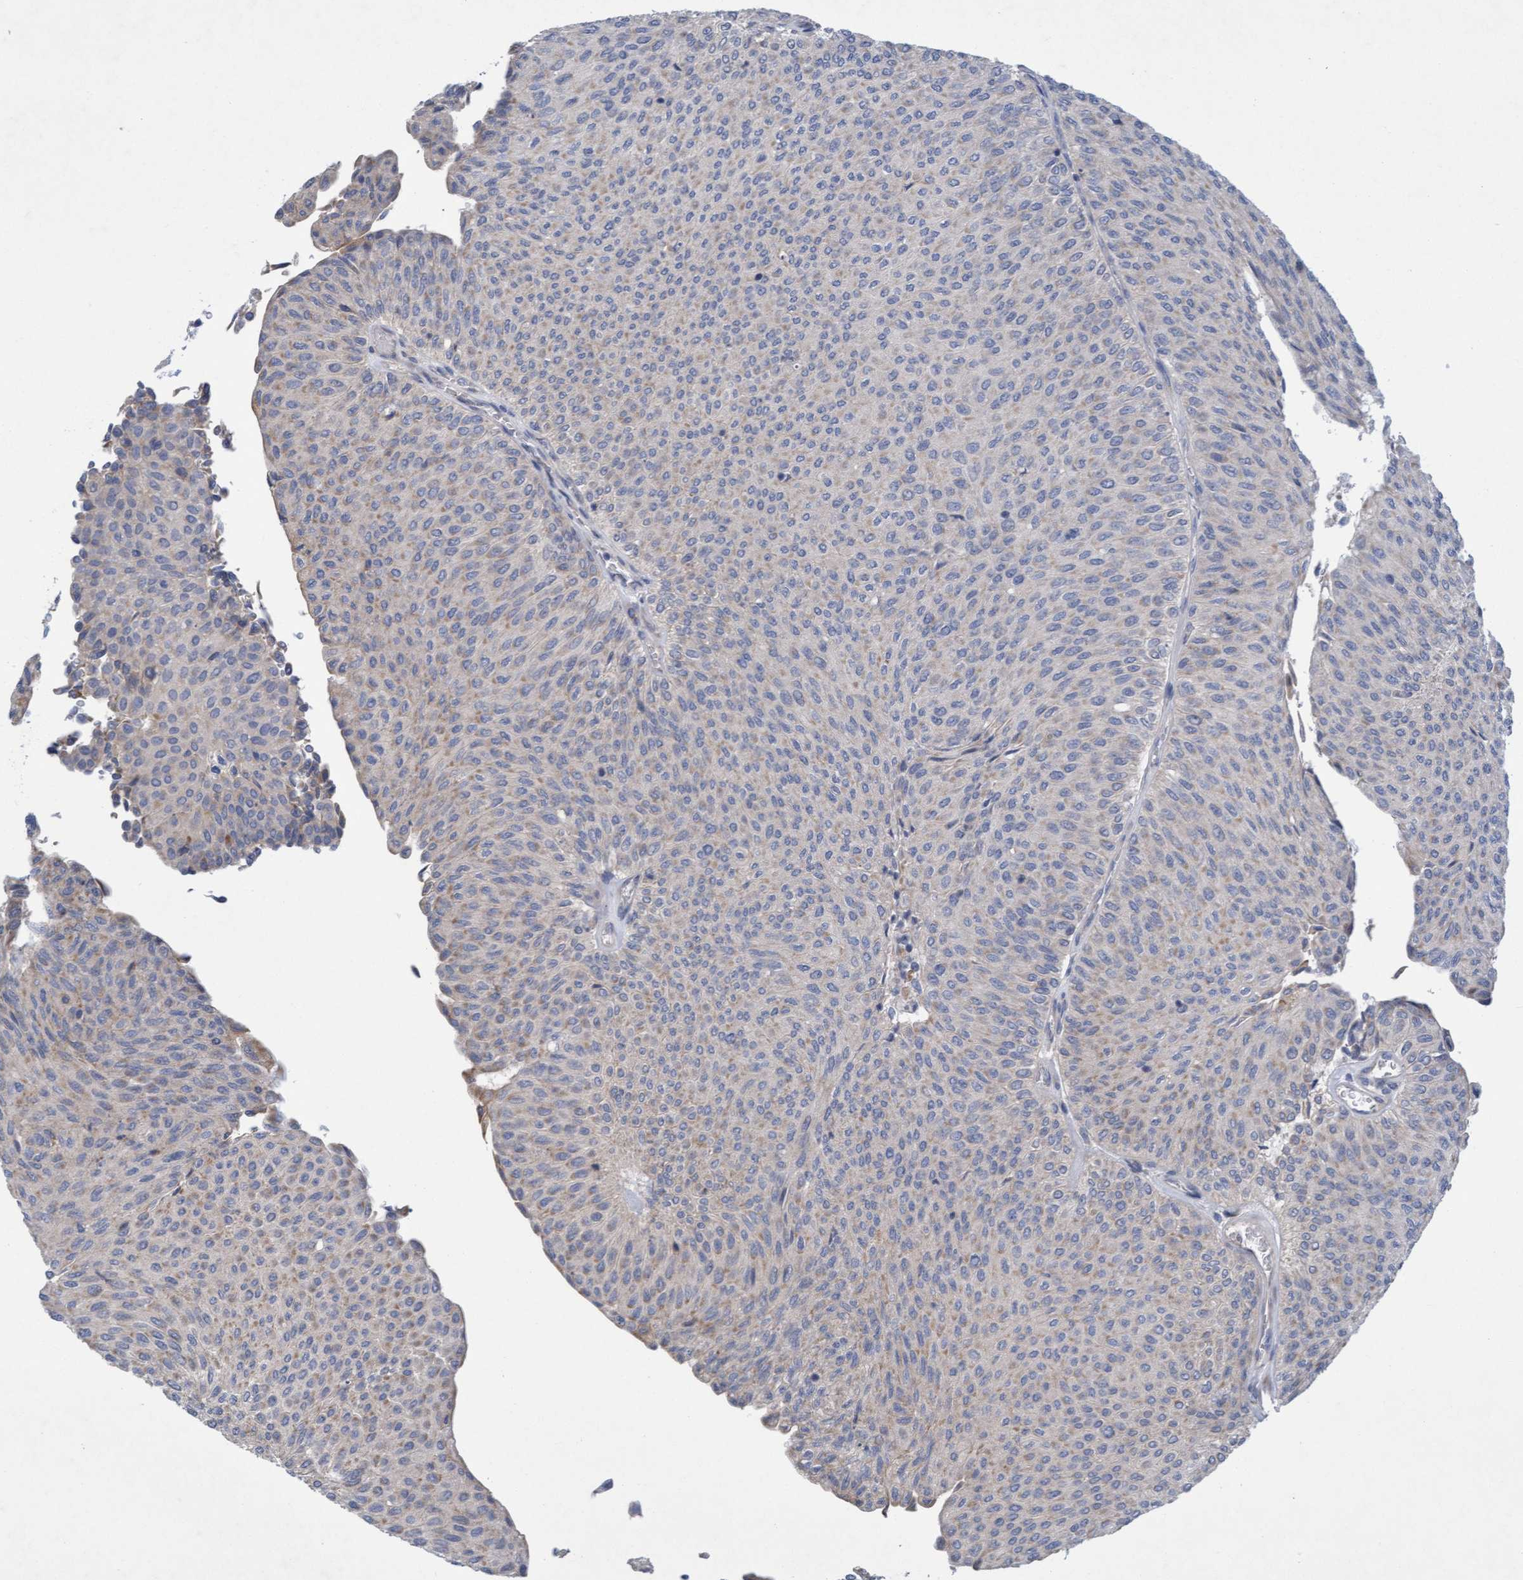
{"staining": {"intensity": "weak", "quantity": "<25%", "location": "cytoplasmic/membranous"}, "tissue": "urothelial cancer", "cell_type": "Tumor cells", "image_type": "cancer", "snomed": [{"axis": "morphology", "description": "Urothelial carcinoma, Low grade"}, {"axis": "topography", "description": "Urinary bladder"}], "caption": "Immunohistochemical staining of human urothelial cancer shows no significant expression in tumor cells.", "gene": "DDHD2", "patient": {"sex": "male", "age": 78}}